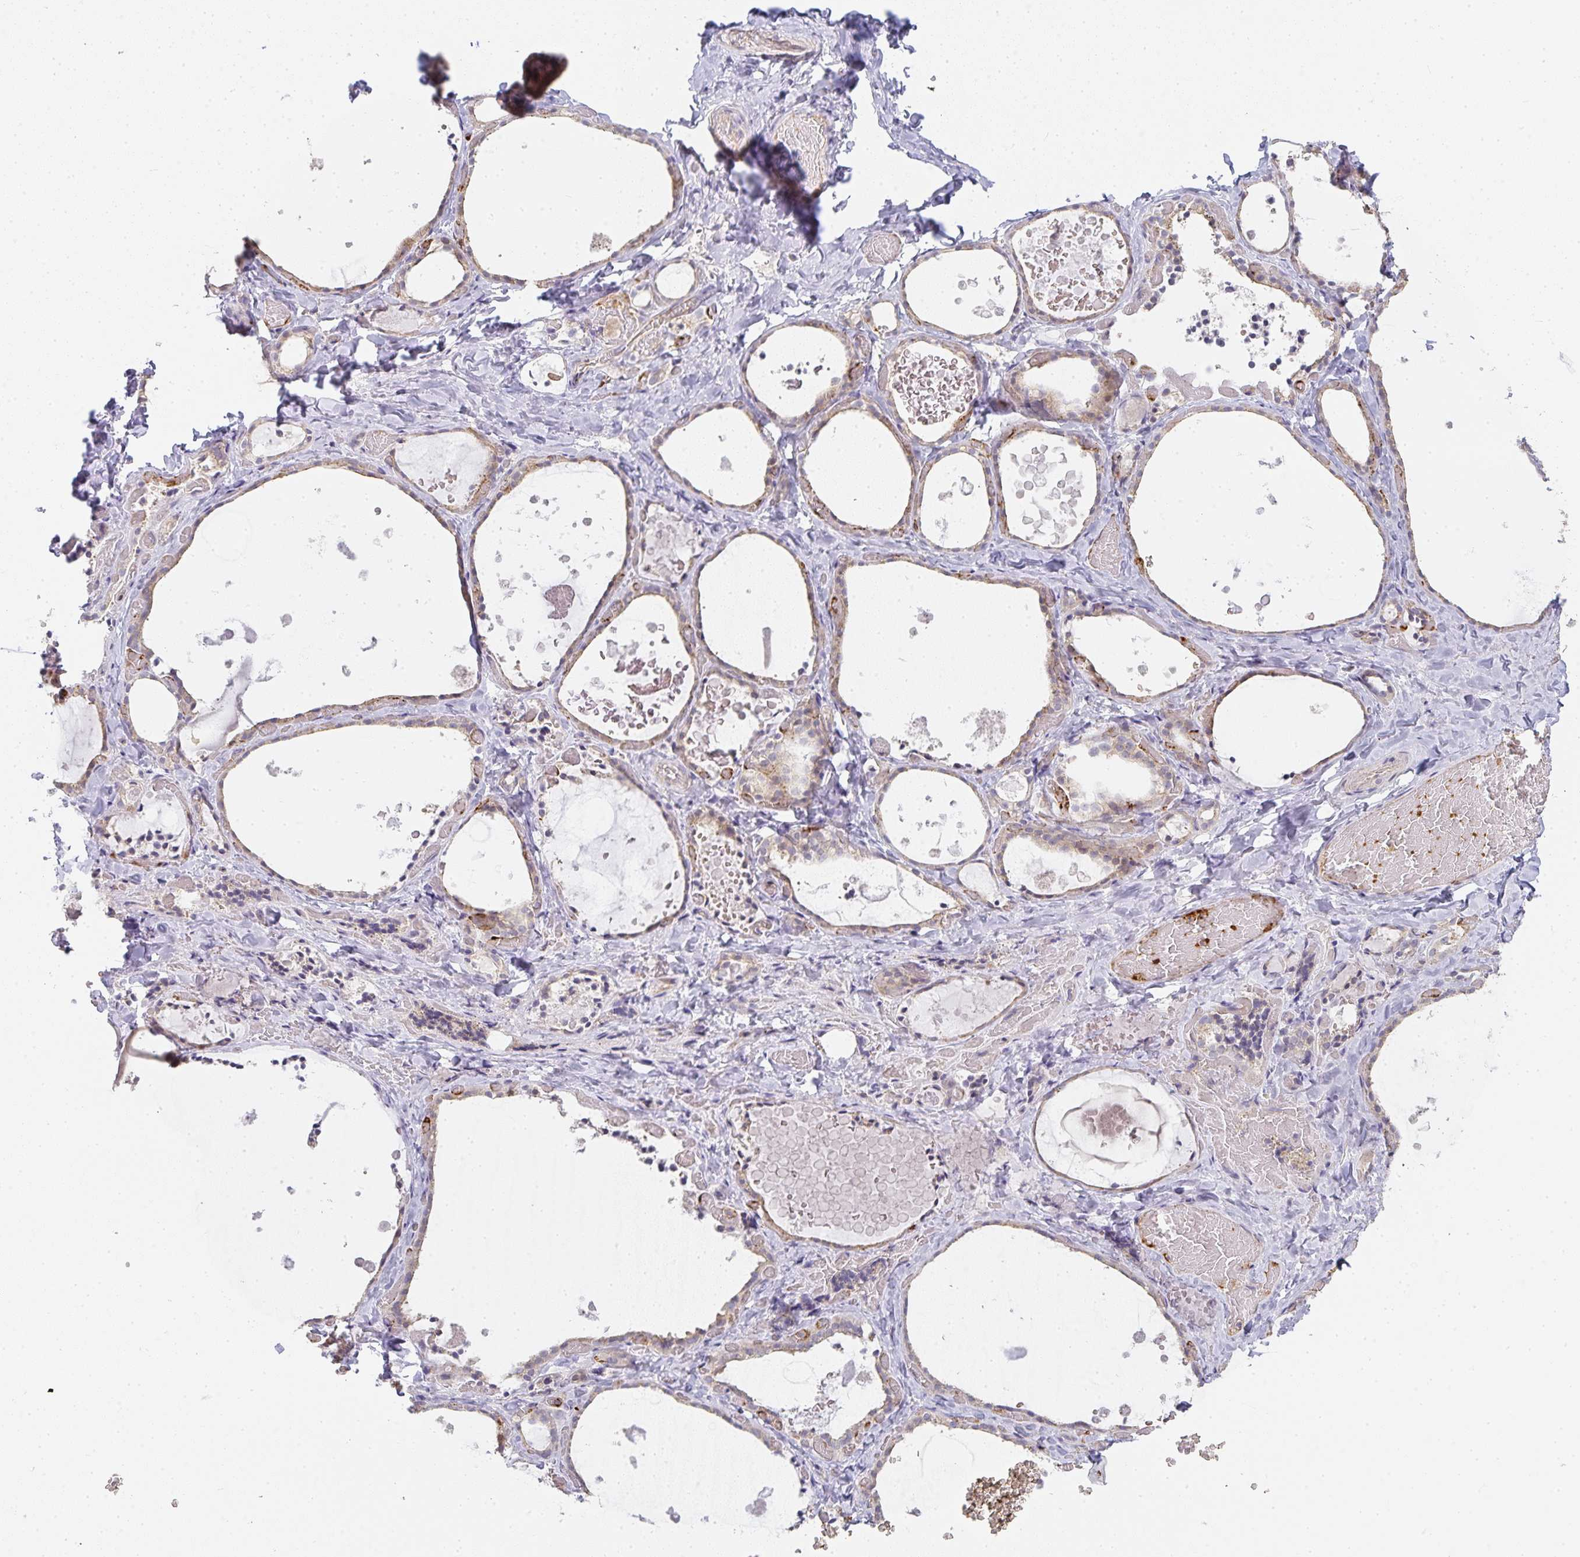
{"staining": {"intensity": "weak", "quantity": "25%-75%", "location": "cytoplasmic/membranous"}, "tissue": "thyroid gland", "cell_type": "Glandular cells", "image_type": "normal", "snomed": [{"axis": "morphology", "description": "Normal tissue, NOS"}, {"axis": "topography", "description": "Thyroid gland"}], "caption": "Weak cytoplasmic/membranous expression is identified in about 25%-75% of glandular cells in benign thyroid gland.", "gene": "GATA3", "patient": {"sex": "female", "age": 56}}